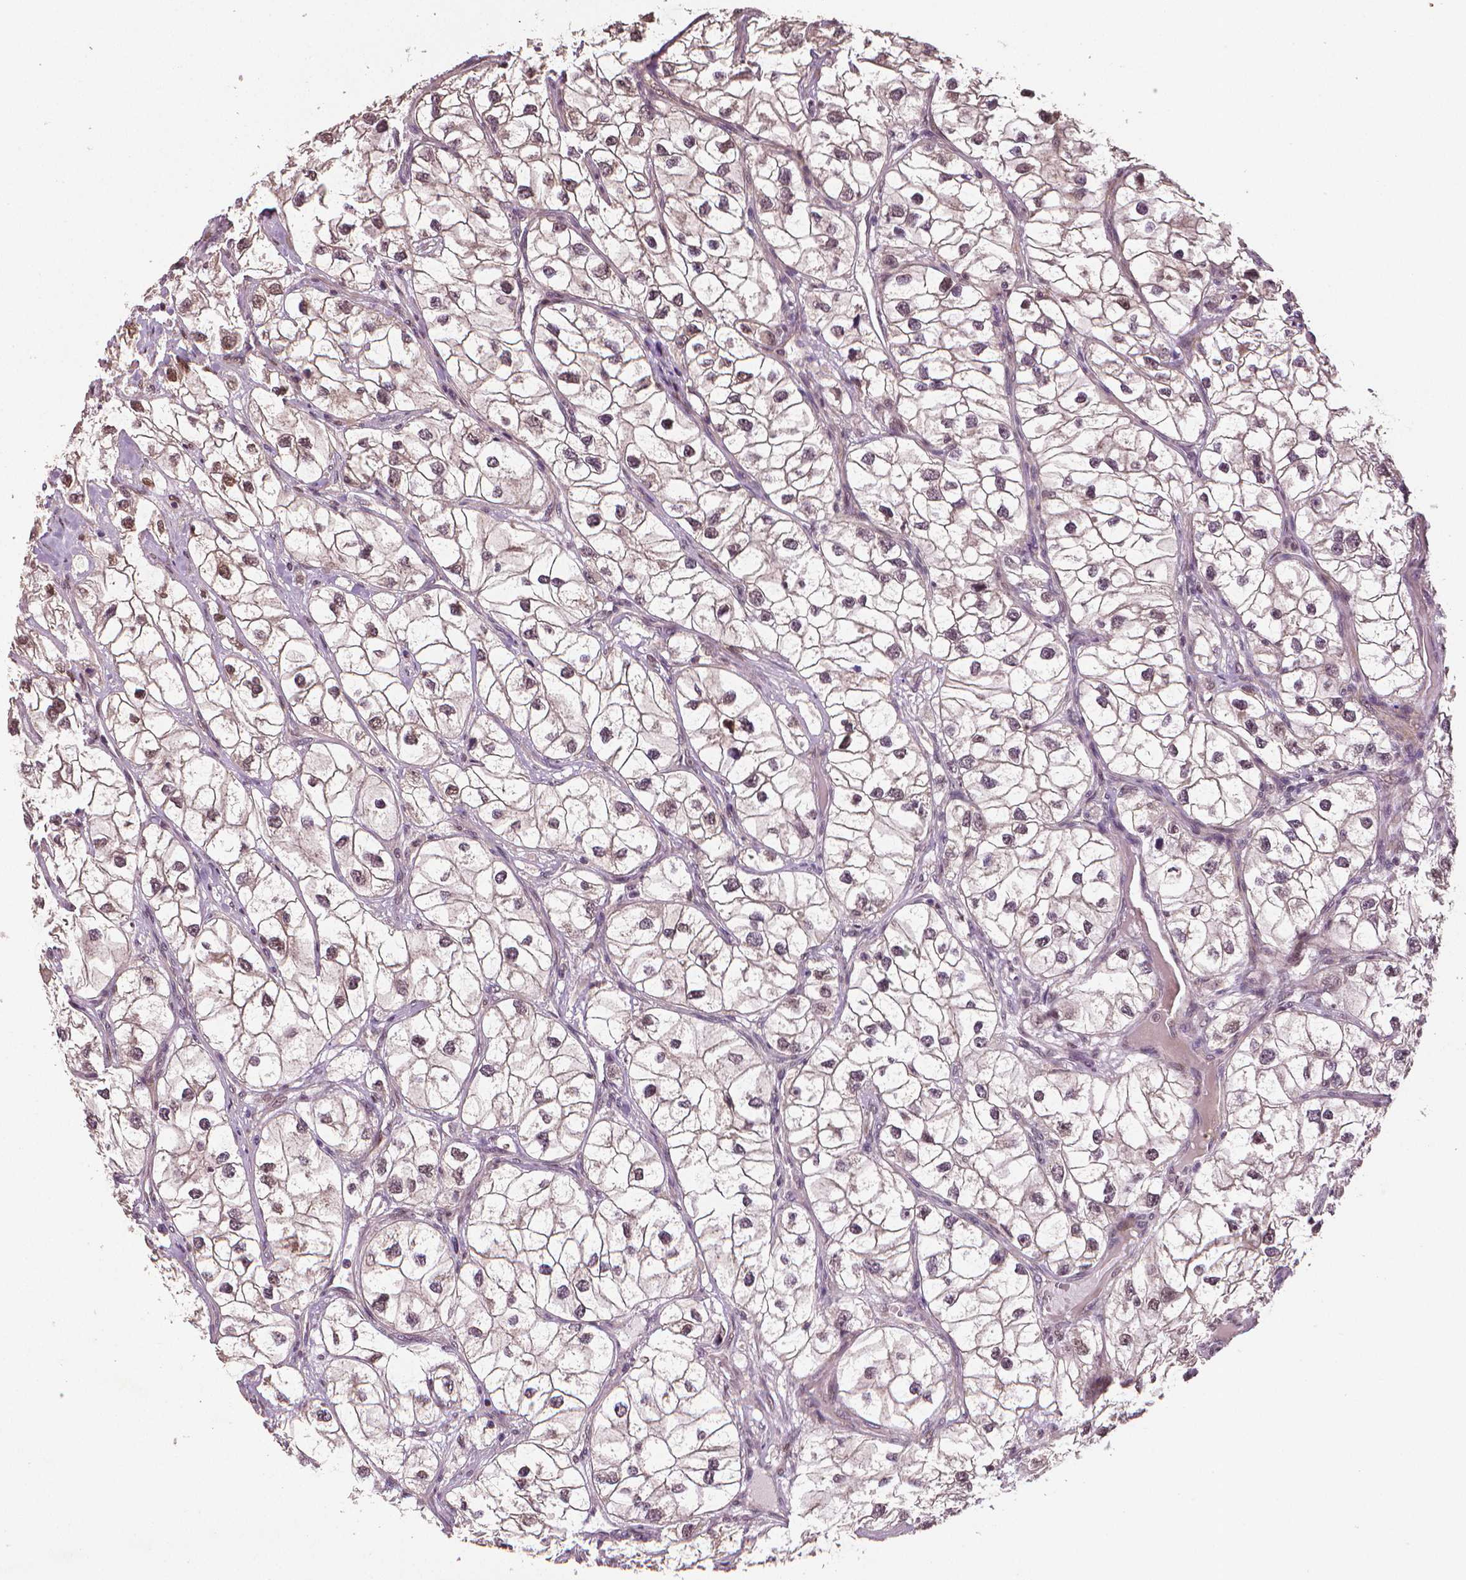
{"staining": {"intensity": "weak", "quantity": "<25%", "location": "nuclear"}, "tissue": "renal cancer", "cell_type": "Tumor cells", "image_type": "cancer", "snomed": [{"axis": "morphology", "description": "Adenocarcinoma, NOS"}, {"axis": "topography", "description": "Kidney"}], "caption": "Tumor cells show no significant protein staining in renal adenocarcinoma. (DAB IHC with hematoxylin counter stain).", "gene": "STAT3", "patient": {"sex": "male", "age": 59}}